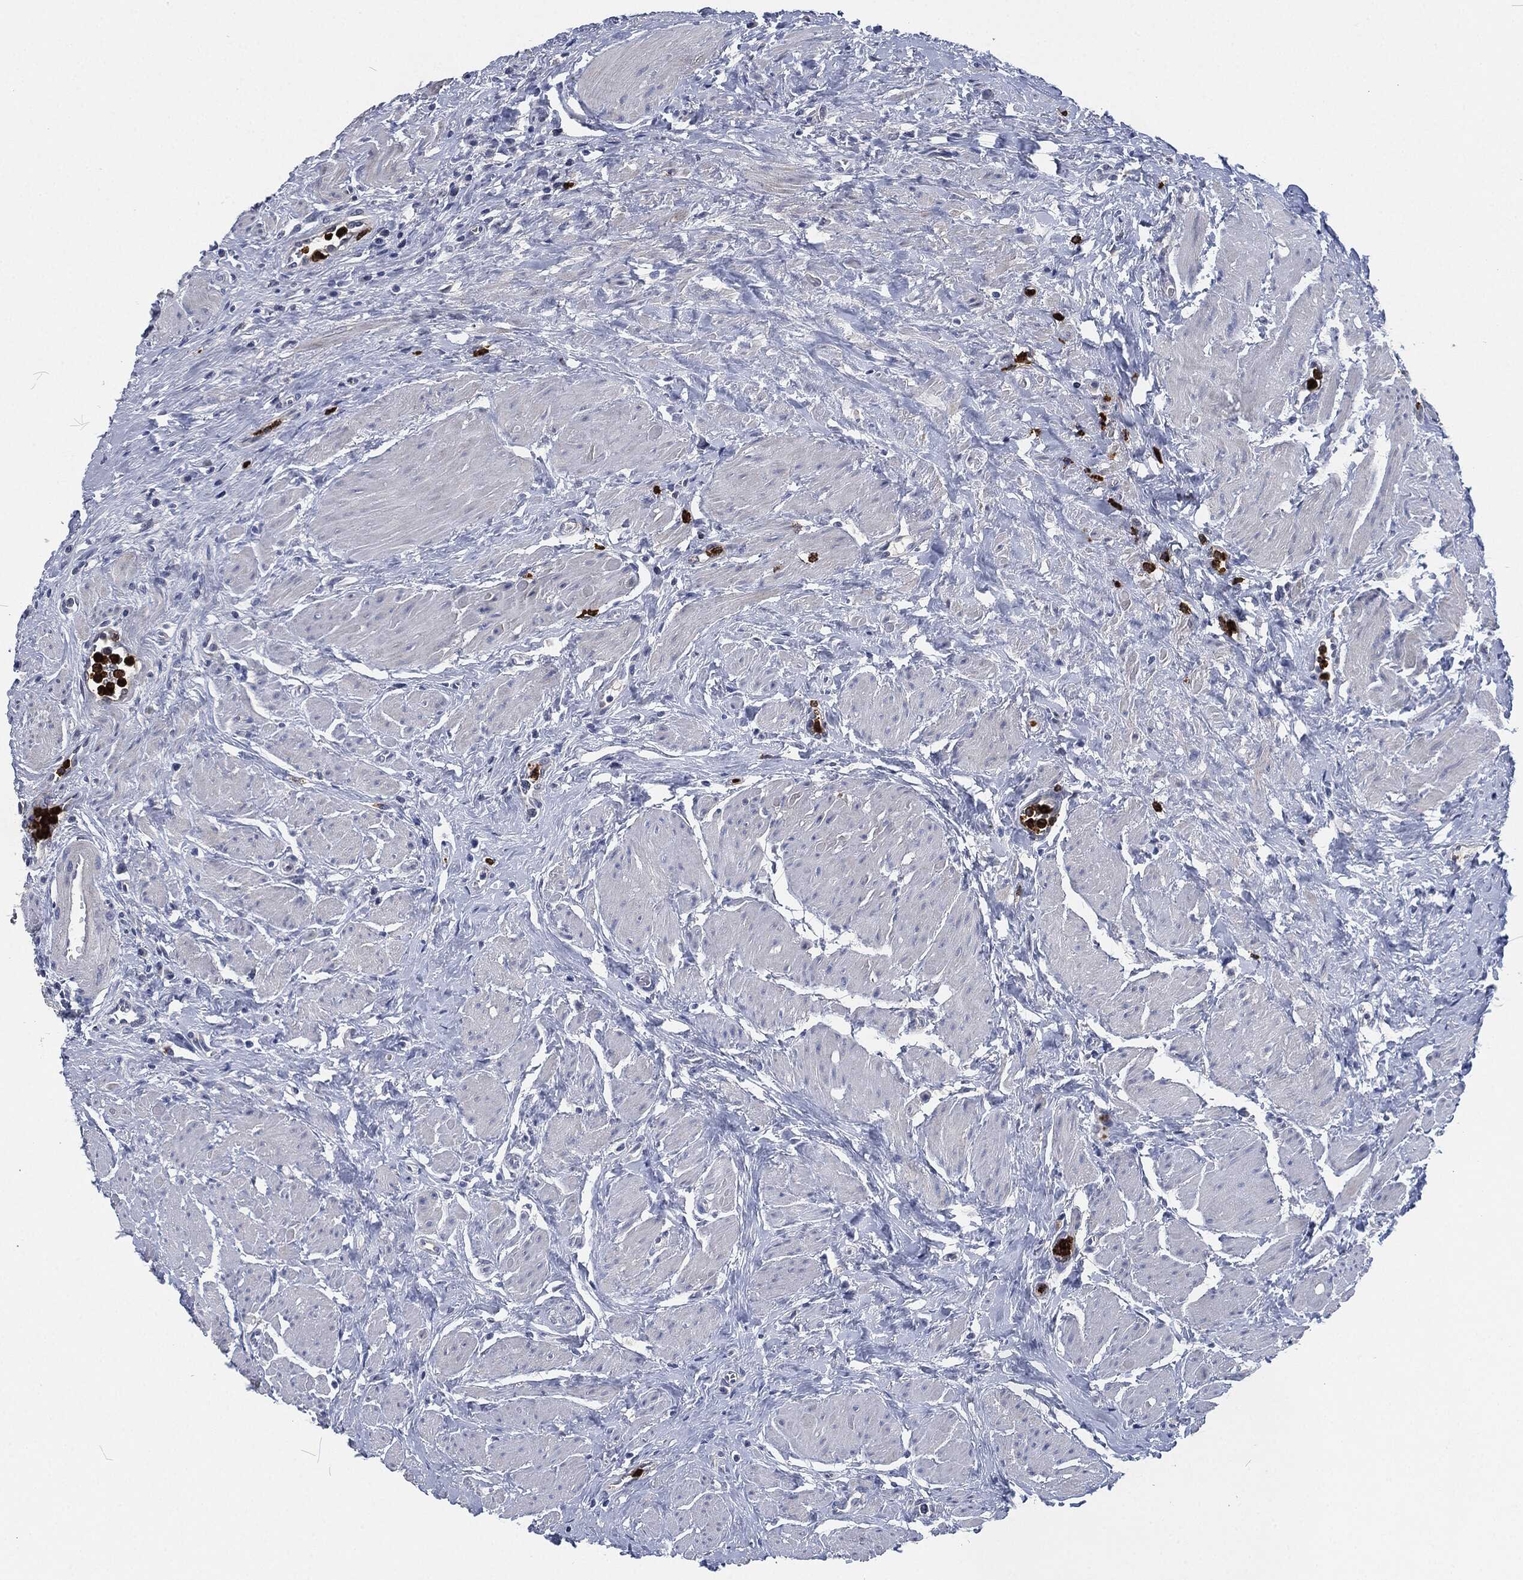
{"staining": {"intensity": "negative", "quantity": "none", "location": "none"}, "tissue": "urothelial cancer", "cell_type": "Tumor cells", "image_type": "cancer", "snomed": [{"axis": "morphology", "description": "Urothelial carcinoma, High grade"}, {"axis": "topography", "description": "Urinary bladder"}], "caption": "Immunohistochemistry (IHC) of urothelial carcinoma (high-grade) displays no positivity in tumor cells.", "gene": "MPO", "patient": {"sex": "female", "age": 41}}